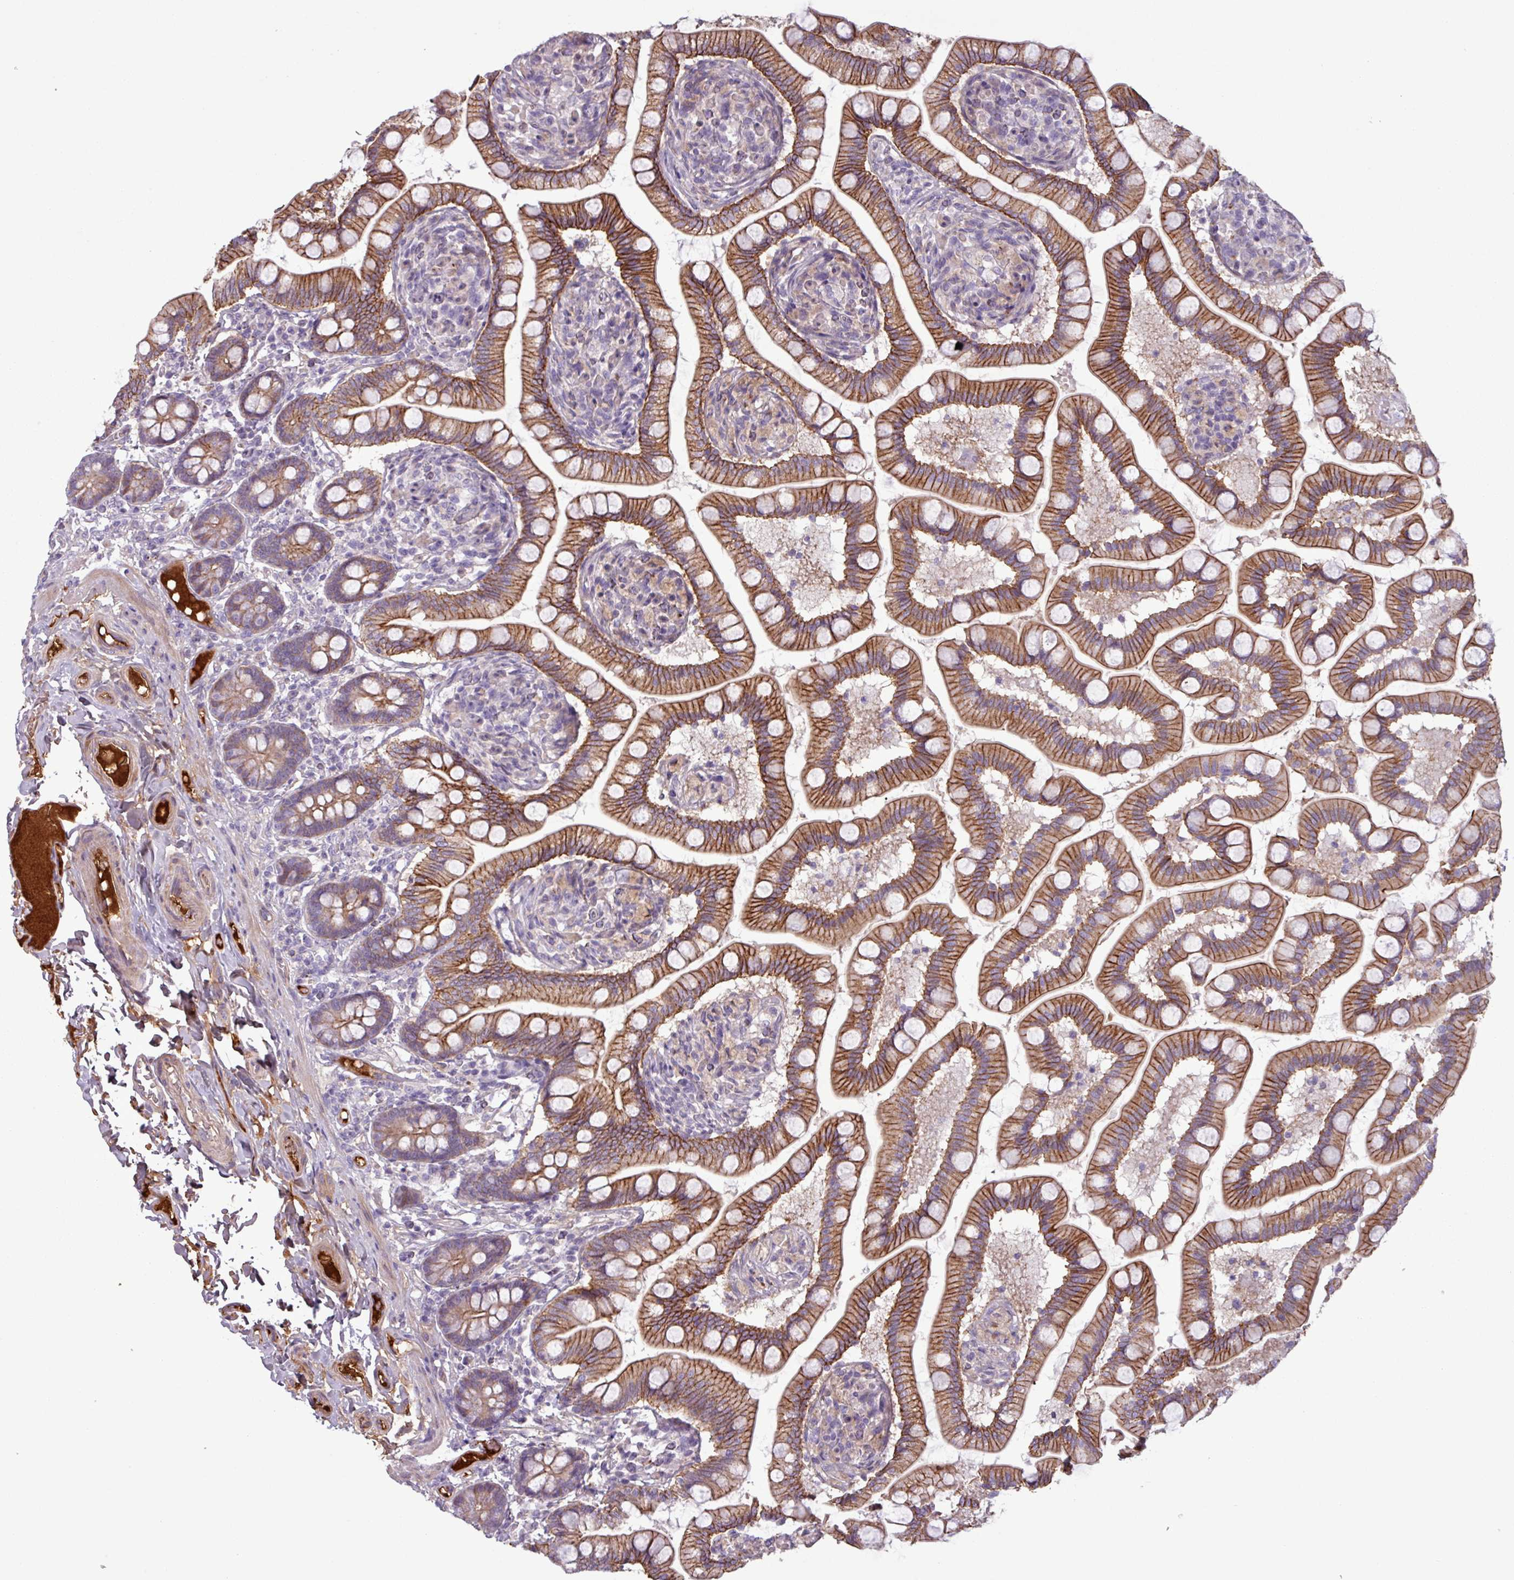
{"staining": {"intensity": "strong", "quantity": "25%-75%", "location": "cytoplasmic/membranous"}, "tissue": "small intestine", "cell_type": "Glandular cells", "image_type": "normal", "snomed": [{"axis": "morphology", "description": "Normal tissue, NOS"}, {"axis": "topography", "description": "Small intestine"}], "caption": "Glandular cells exhibit high levels of strong cytoplasmic/membranous staining in about 25%-75% of cells in normal human small intestine.", "gene": "C4A", "patient": {"sex": "female", "age": 64}}